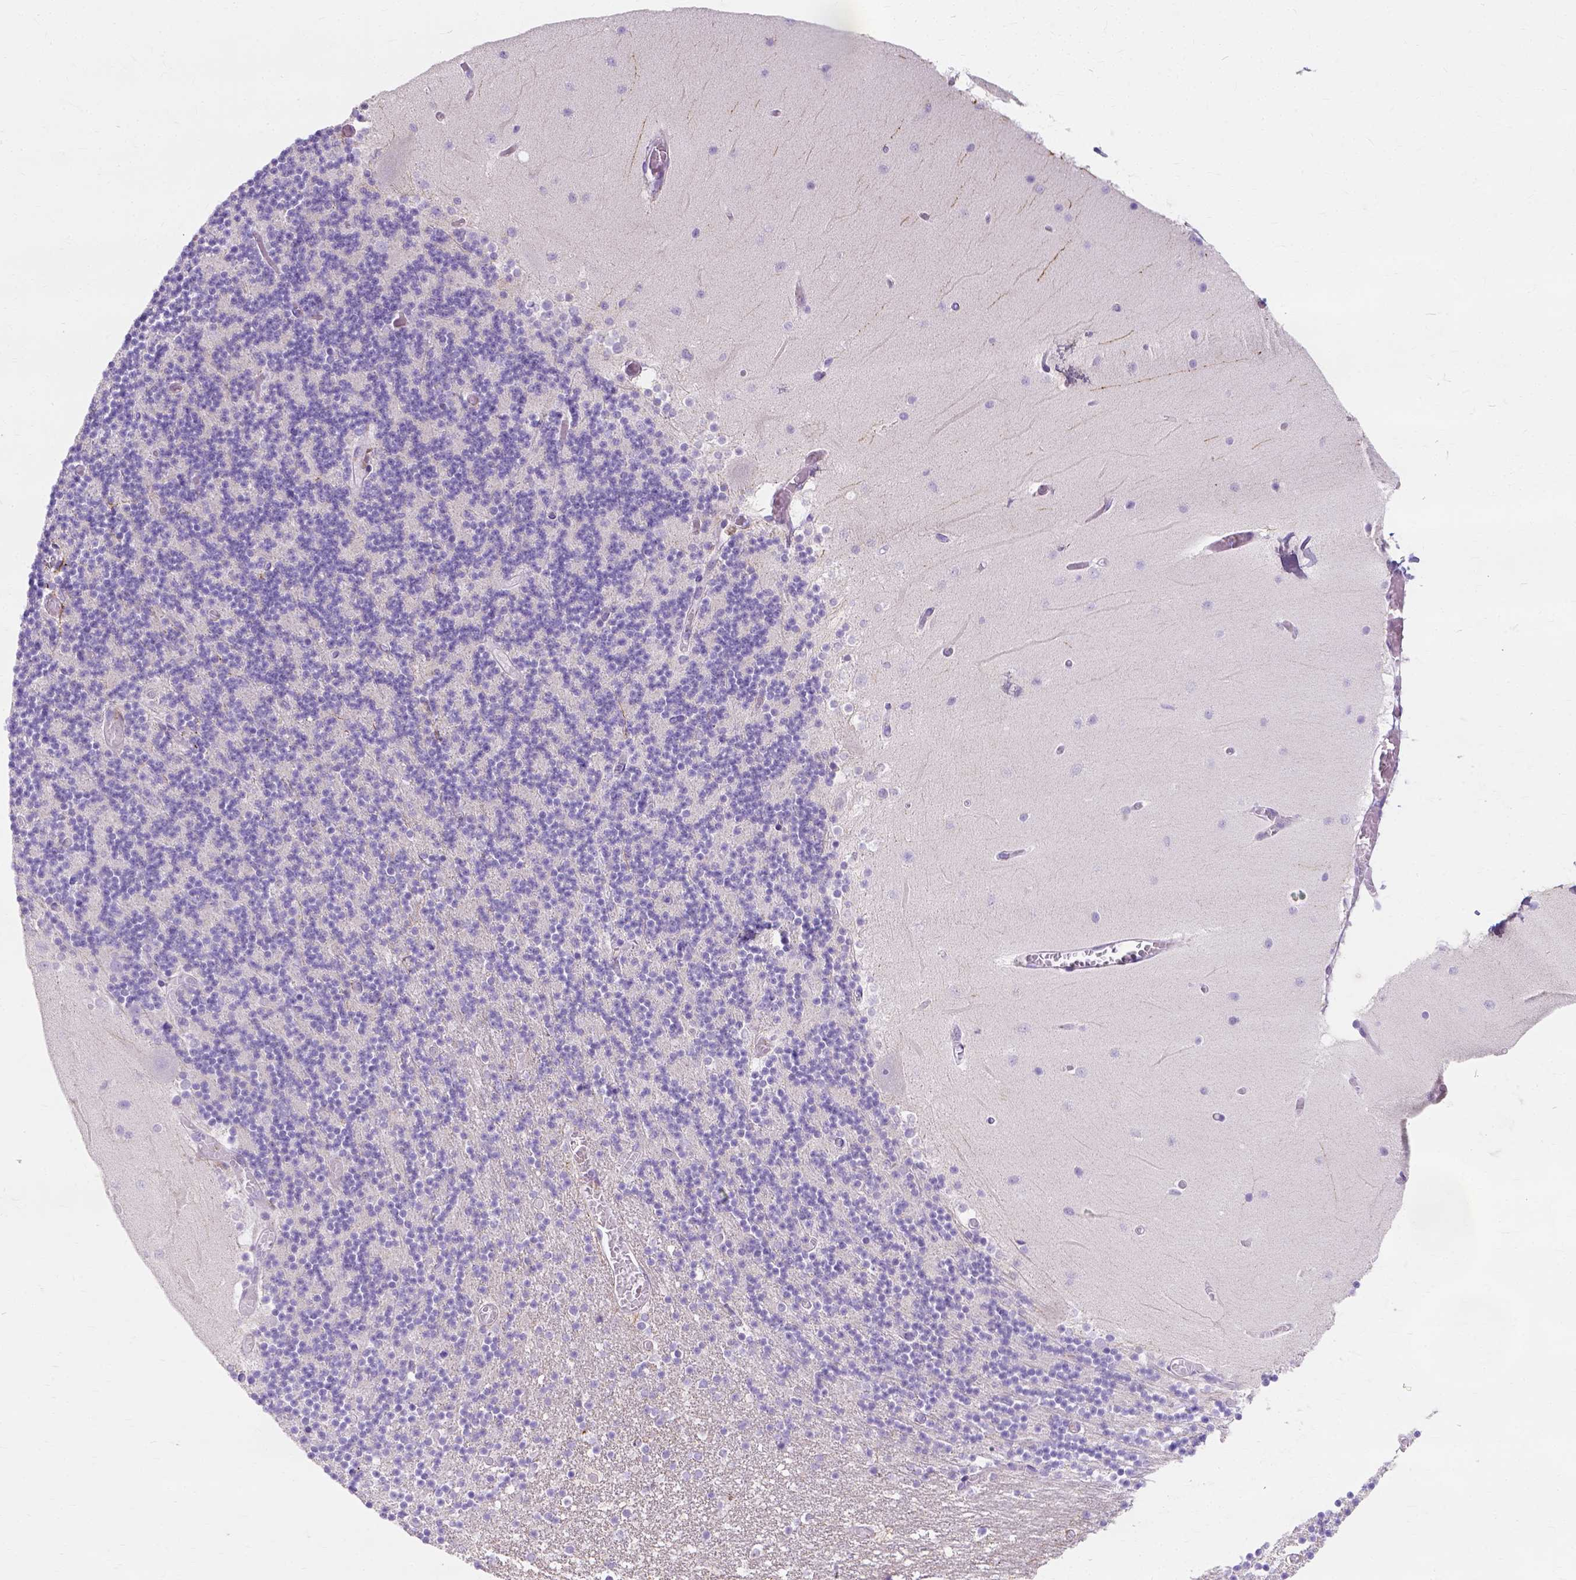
{"staining": {"intensity": "moderate", "quantity": "<25%", "location": "cytoplasmic/membranous"}, "tissue": "cerebellum", "cell_type": "Cells in granular layer", "image_type": "normal", "snomed": [{"axis": "morphology", "description": "Normal tissue, NOS"}, {"axis": "topography", "description": "Cerebellum"}], "caption": "Protein expression analysis of benign human cerebellum reveals moderate cytoplasmic/membranous expression in about <25% of cells in granular layer.", "gene": "MYH15", "patient": {"sex": "female", "age": 28}}